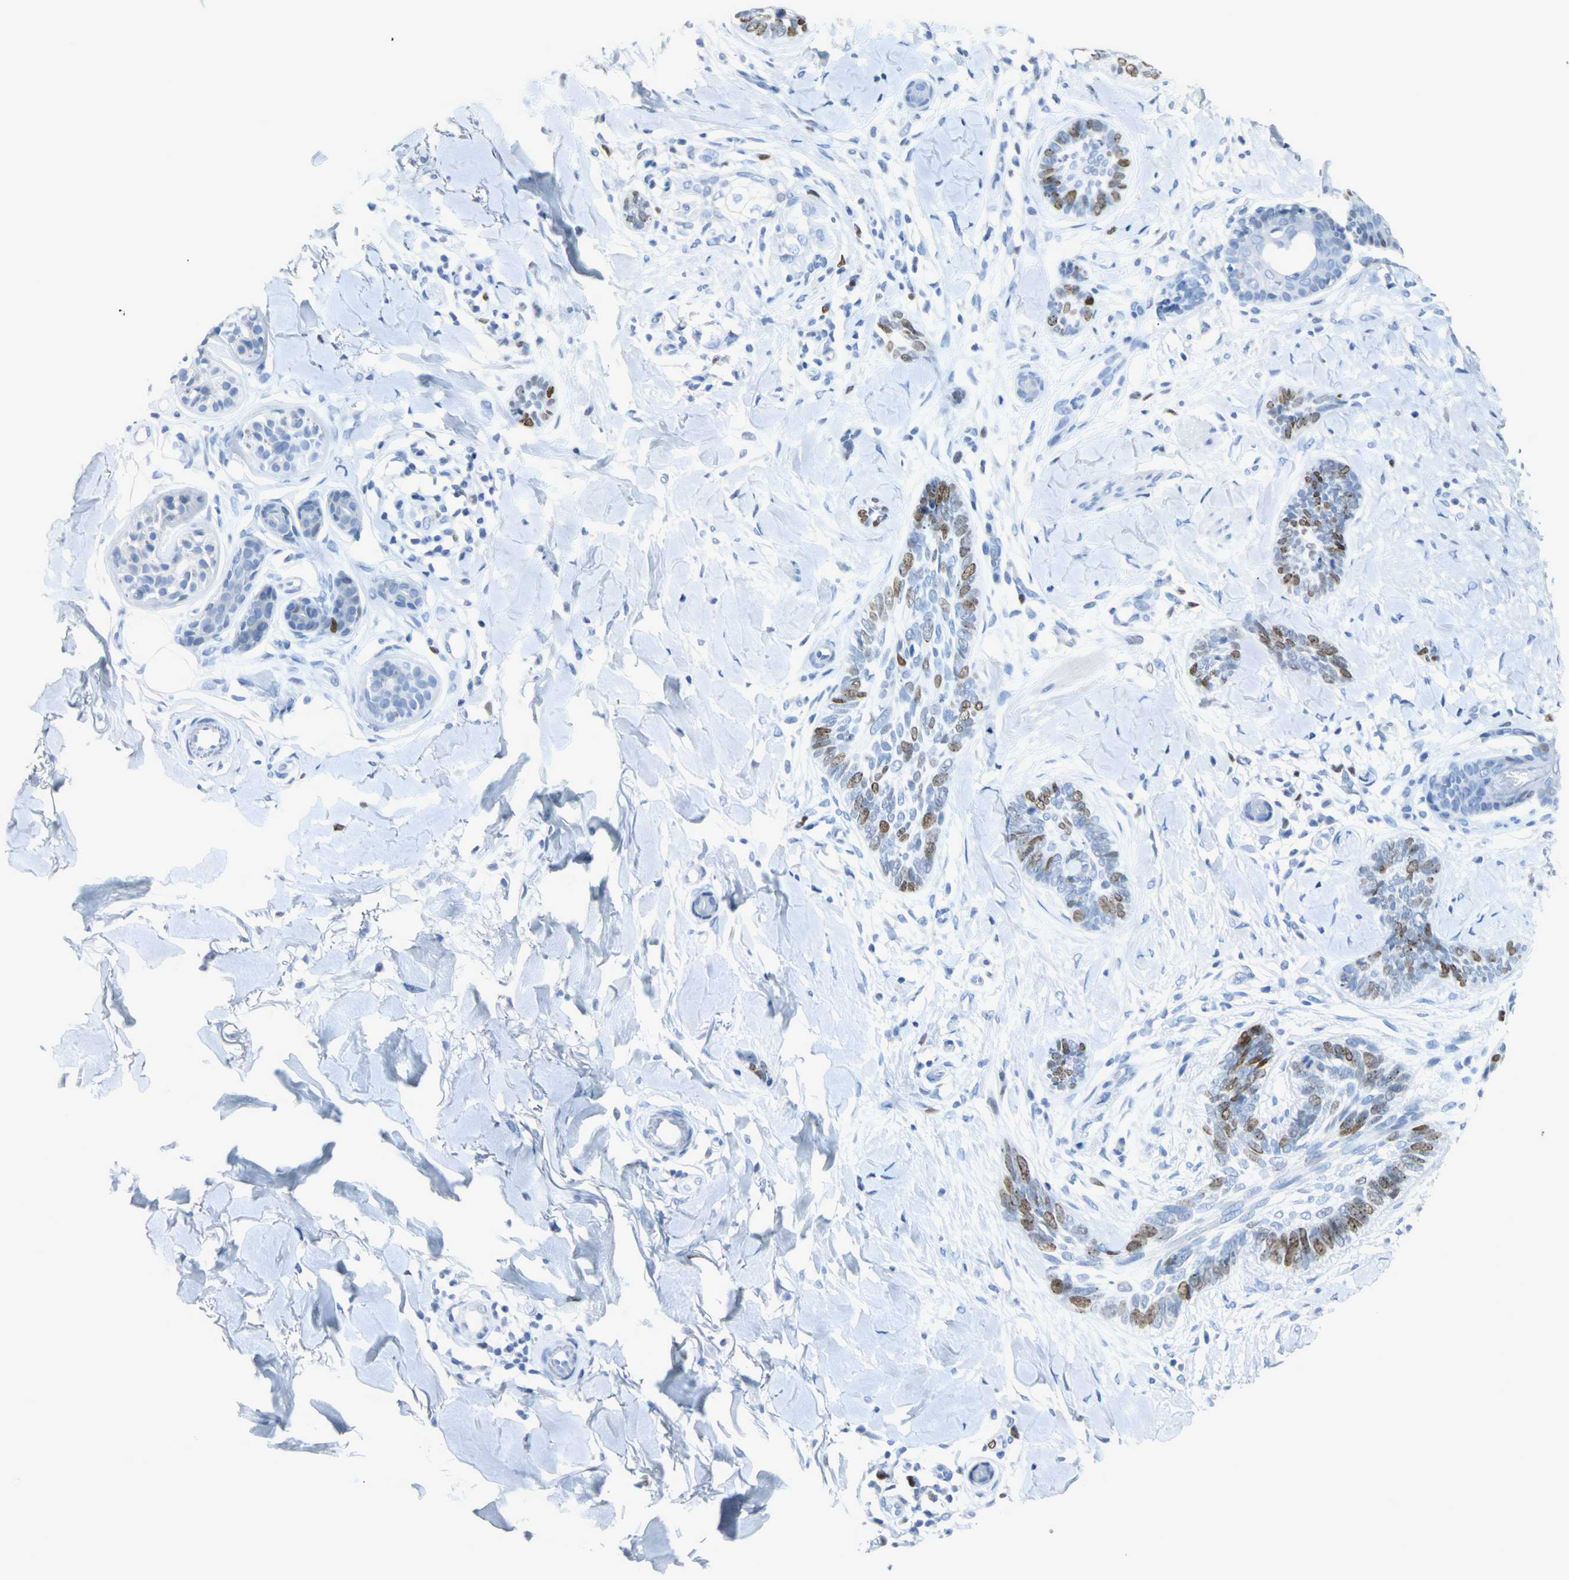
{"staining": {"intensity": "moderate", "quantity": "25%-75%", "location": "nuclear"}, "tissue": "skin cancer", "cell_type": "Tumor cells", "image_type": "cancer", "snomed": [{"axis": "morphology", "description": "Basal cell carcinoma"}, {"axis": "topography", "description": "Skin"}], "caption": "A photomicrograph showing moderate nuclear expression in about 25%-75% of tumor cells in skin basal cell carcinoma, as visualized by brown immunohistochemical staining.", "gene": "MCM3", "patient": {"sex": "female", "age": 58}}